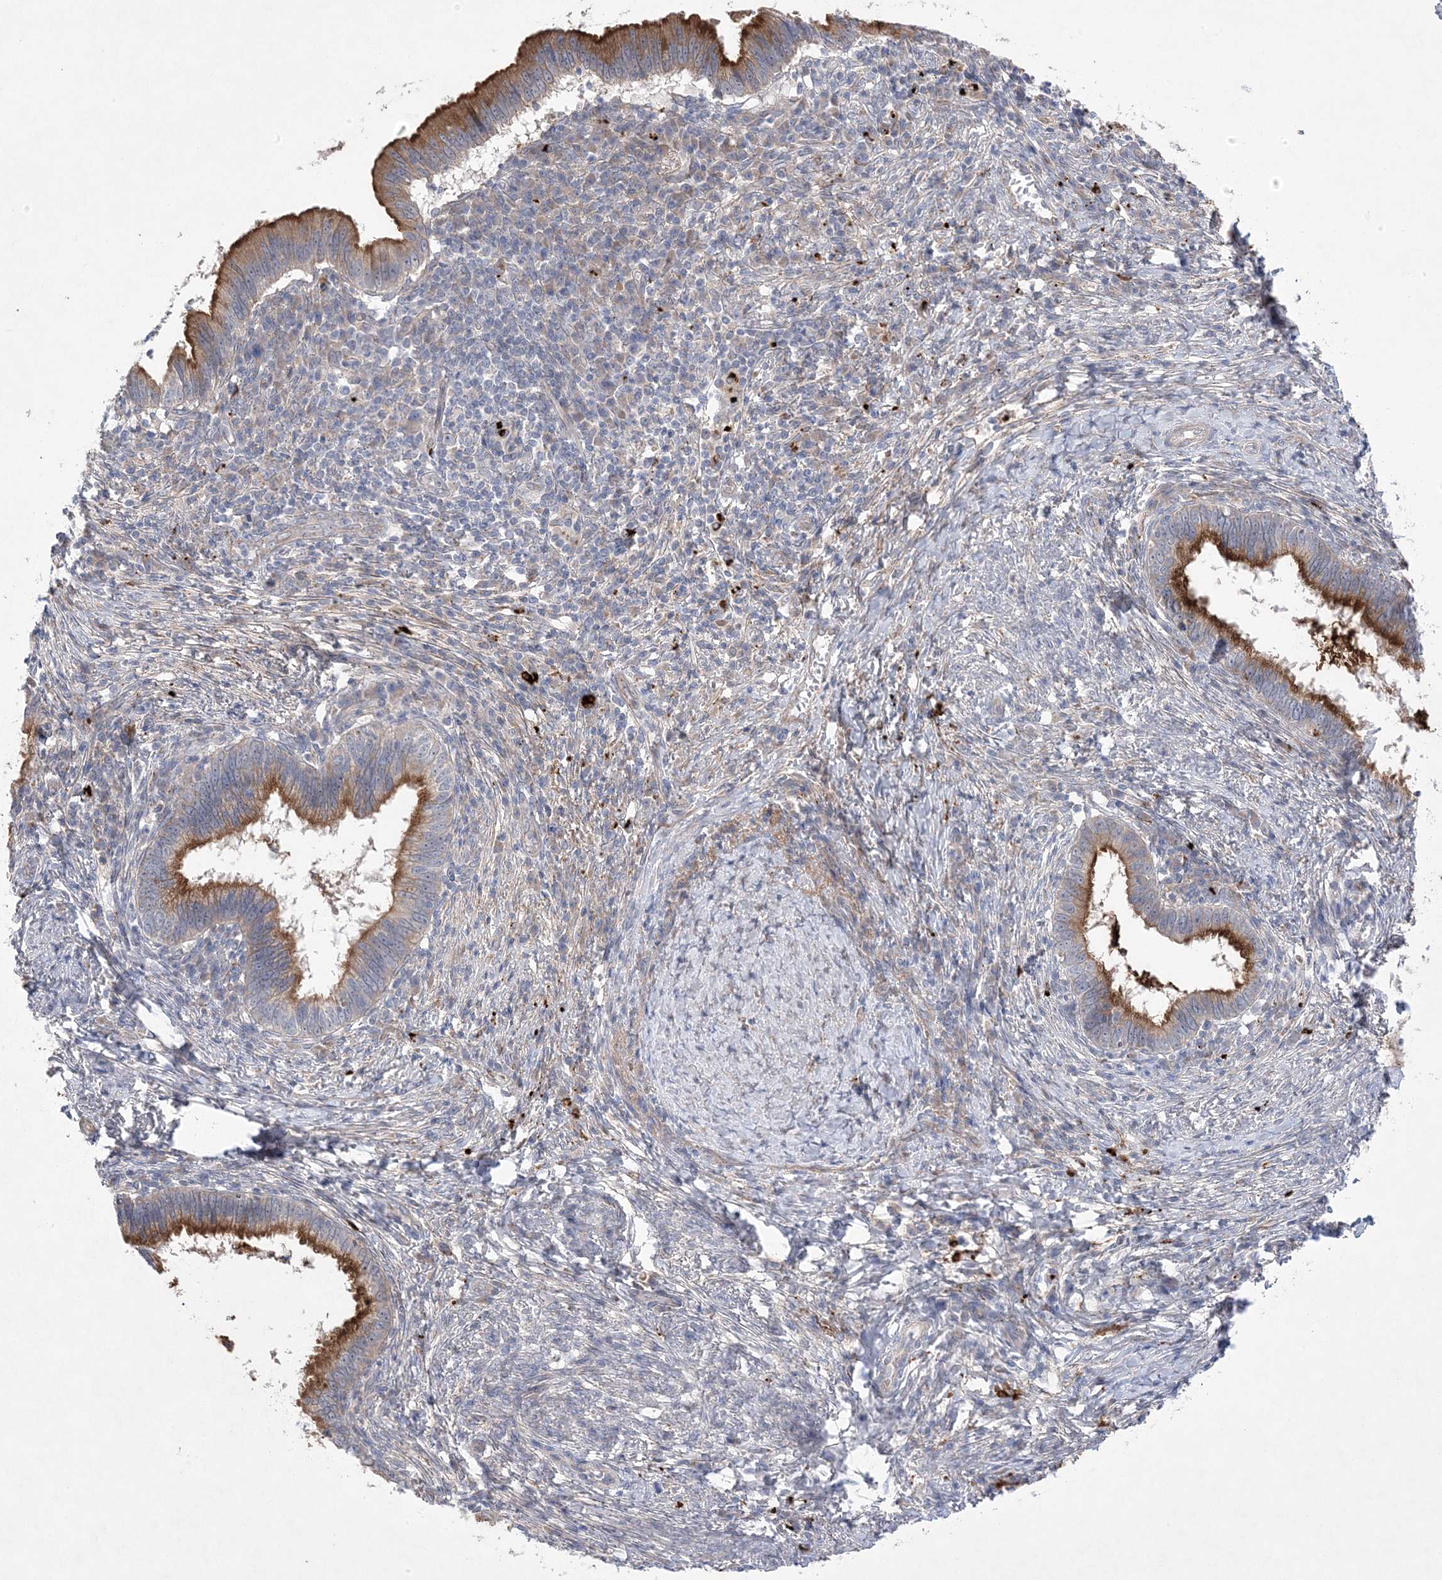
{"staining": {"intensity": "moderate", "quantity": "25%-75%", "location": "cytoplasmic/membranous"}, "tissue": "cervical cancer", "cell_type": "Tumor cells", "image_type": "cancer", "snomed": [{"axis": "morphology", "description": "Adenocarcinoma, NOS"}, {"axis": "topography", "description": "Cervix"}], "caption": "Protein analysis of cervical cancer tissue reveals moderate cytoplasmic/membranous expression in approximately 25%-75% of tumor cells.", "gene": "ANAPC1", "patient": {"sex": "female", "age": 36}}